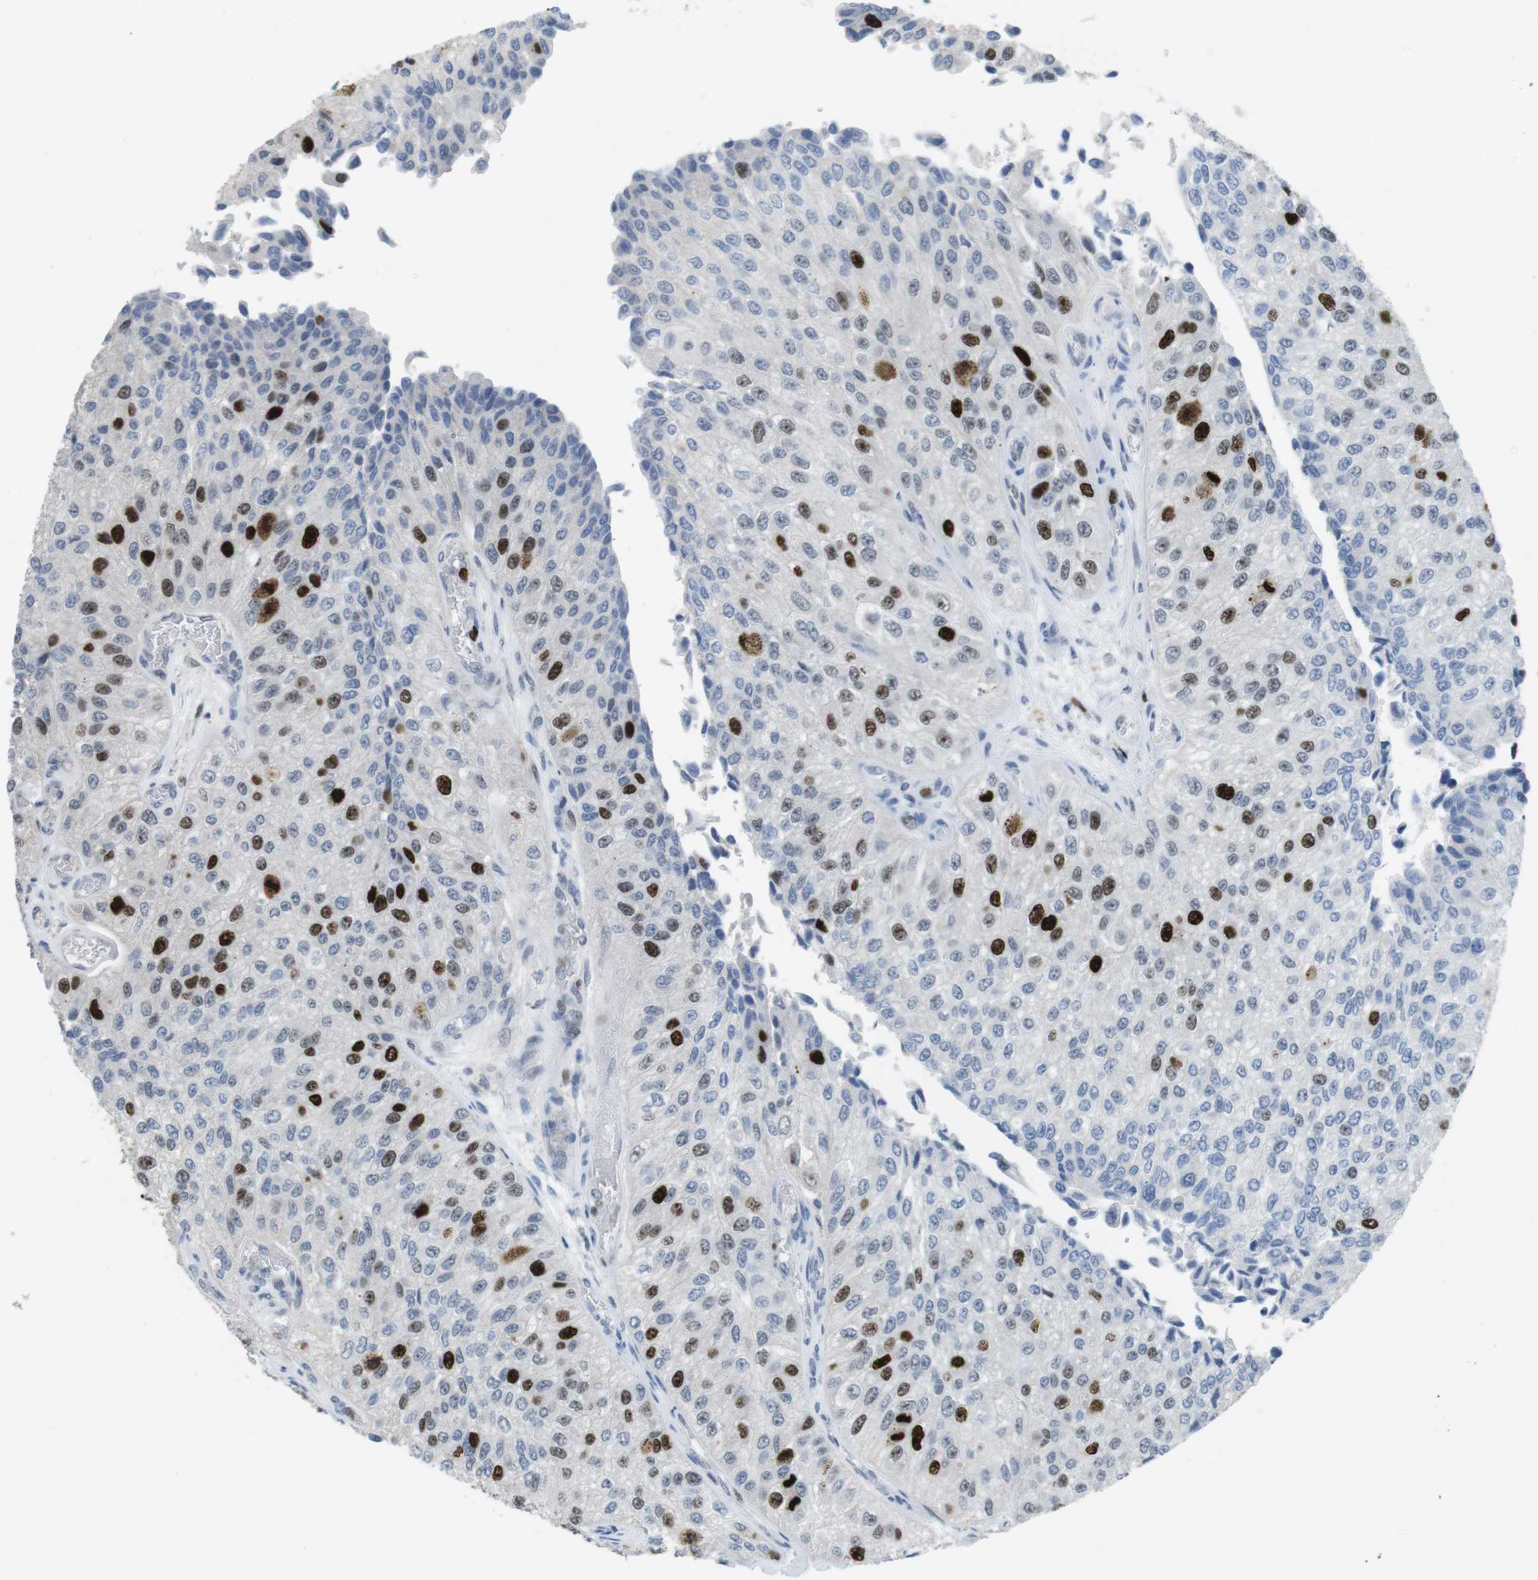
{"staining": {"intensity": "strong", "quantity": "<25%", "location": "nuclear"}, "tissue": "urothelial cancer", "cell_type": "Tumor cells", "image_type": "cancer", "snomed": [{"axis": "morphology", "description": "Urothelial carcinoma, High grade"}, {"axis": "topography", "description": "Kidney"}, {"axis": "topography", "description": "Urinary bladder"}], "caption": "Immunohistochemistry photomicrograph of neoplastic tissue: urothelial cancer stained using immunohistochemistry exhibits medium levels of strong protein expression localized specifically in the nuclear of tumor cells, appearing as a nuclear brown color.", "gene": "KPNA2", "patient": {"sex": "male", "age": 77}}